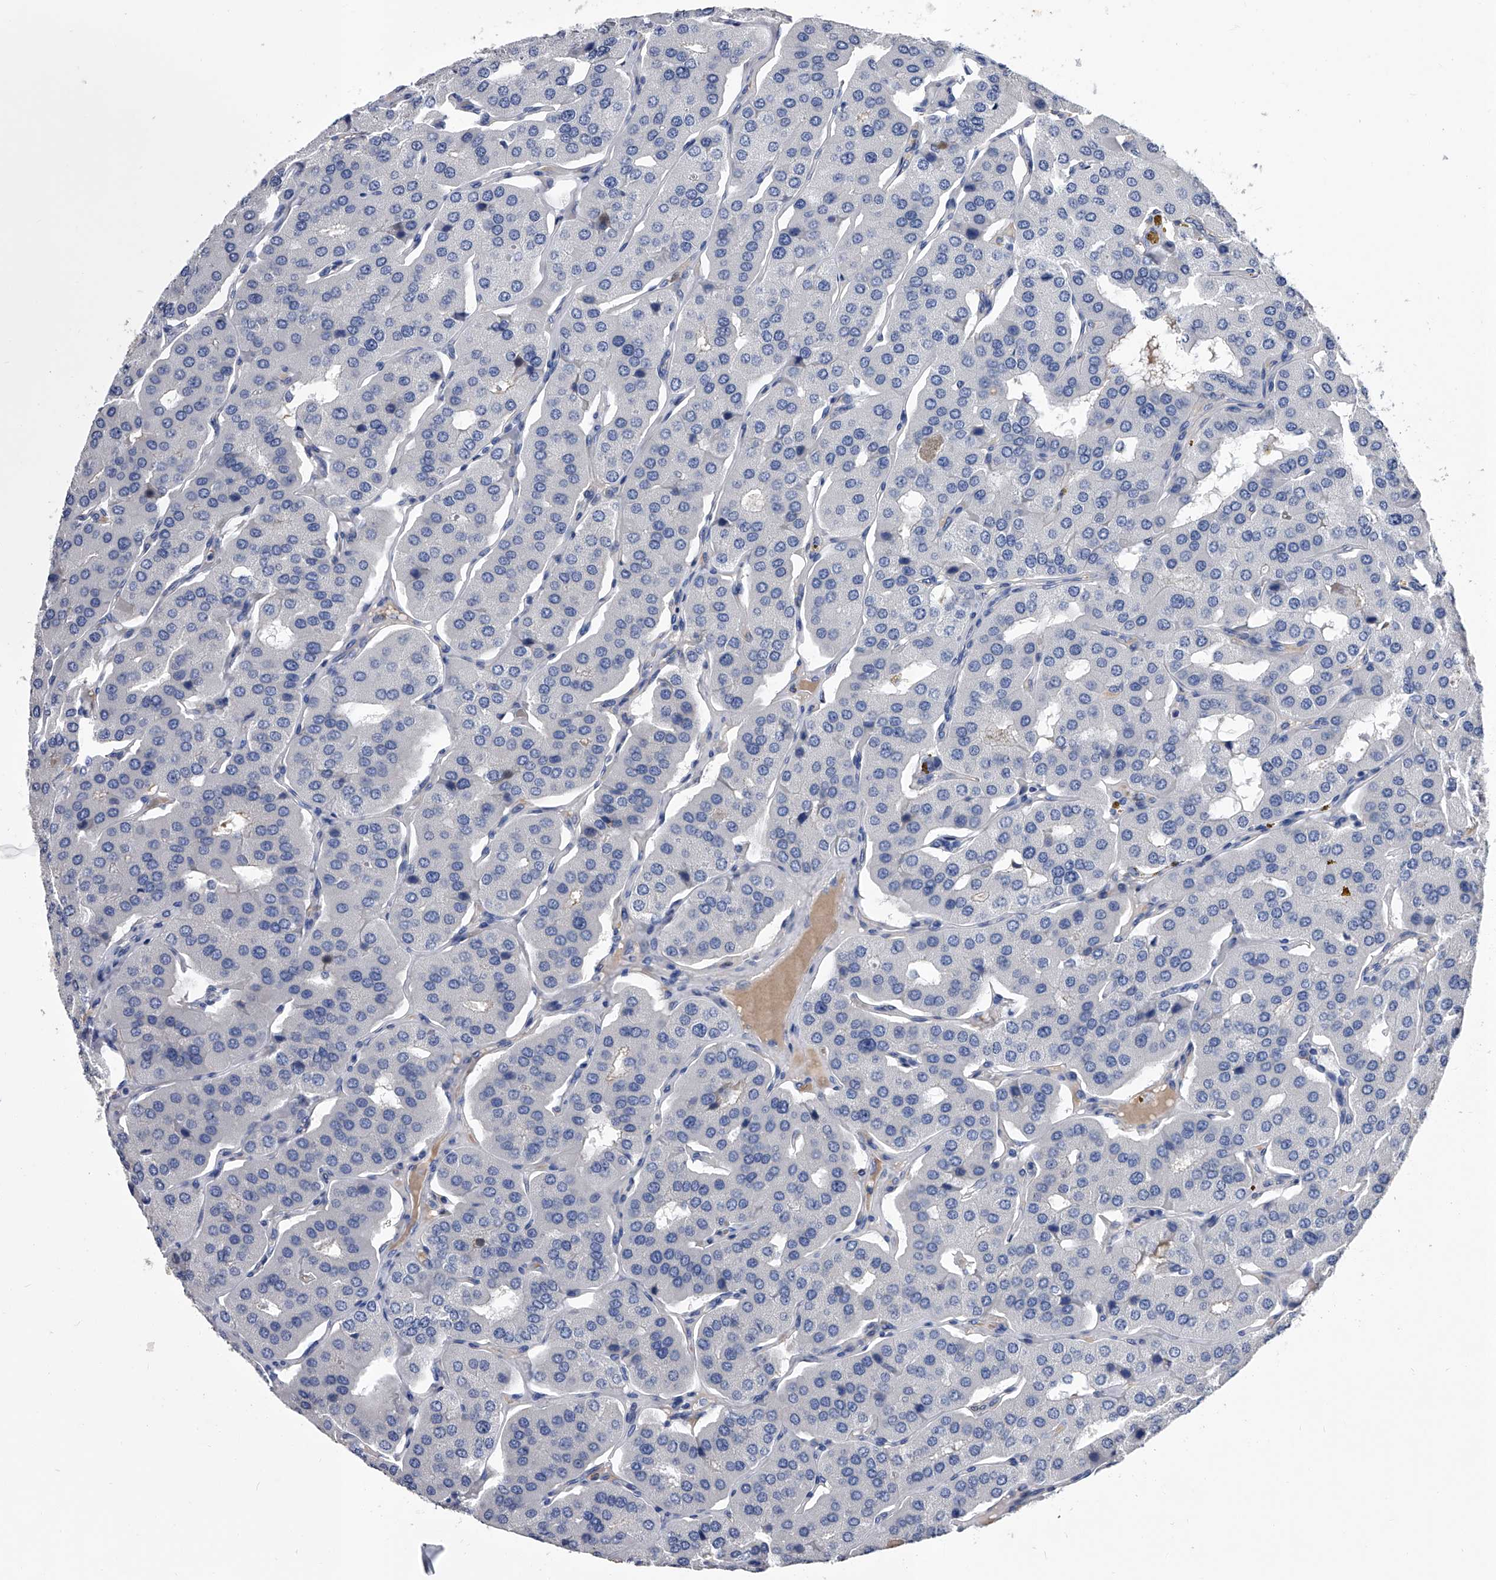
{"staining": {"intensity": "negative", "quantity": "none", "location": "none"}, "tissue": "parathyroid gland", "cell_type": "Glandular cells", "image_type": "normal", "snomed": [{"axis": "morphology", "description": "Normal tissue, NOS"}, {"axis": "morphology", "description": "Adenoma, NOS"}, {"axis": "topography", "description": "Parathyroid gland"}], "caption": "DAB immunohistochemical staining of benign human parathyroid gland exhibits no significant expression in glandular cells. The staining was performed using DAB to visualize the protein expression in brown, while the nuclei were stained in blue with hematoxylin (Magnification: 20x).", "gene": "EFCAB7", "patient": {"sex": "female", "age": 86}}